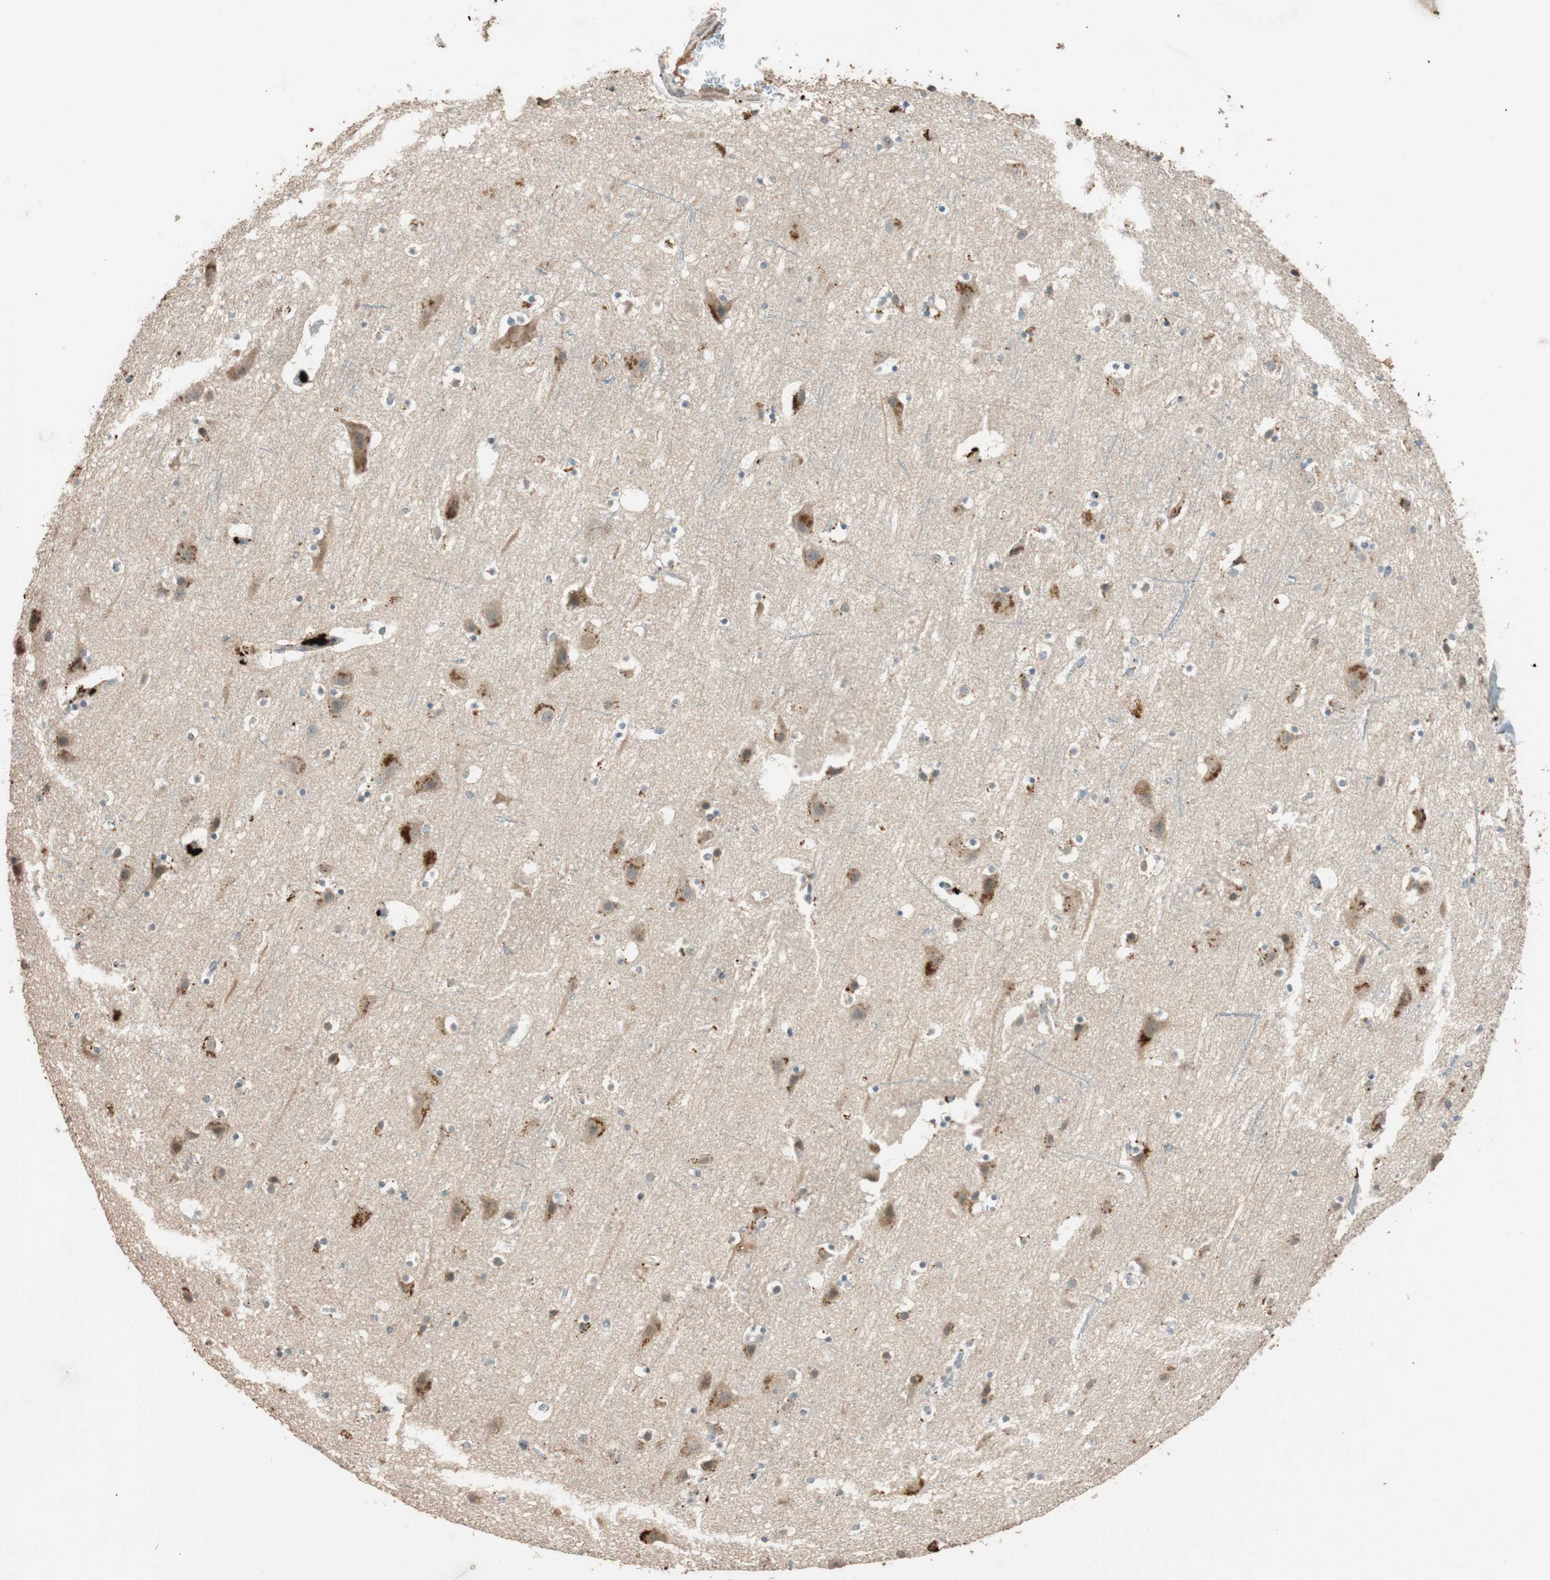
{"staining": {"intensity": "moderate", "quantity": ">75%", "location": "cytoplasmic/membranous"}, "tissue": "cerebral cortex", "cell_type": "Endothelial cells", "image_type": "normal", "snomed": [{"axis": "morphology", "description": "Normal tissue, NOS"}, {"axis": "topography", "description": "Cerebral cortex"}], "caption": "A brown stain shows moderate cytoplasmic/membranous staining of a protein in endothelial cells of unremarkable human cerebral cortex. (brown staining indicates protein expression, while blue staining denotes nuclei).", "gene": "GLB1", "patient": {"sex": "male", "age": 45}}